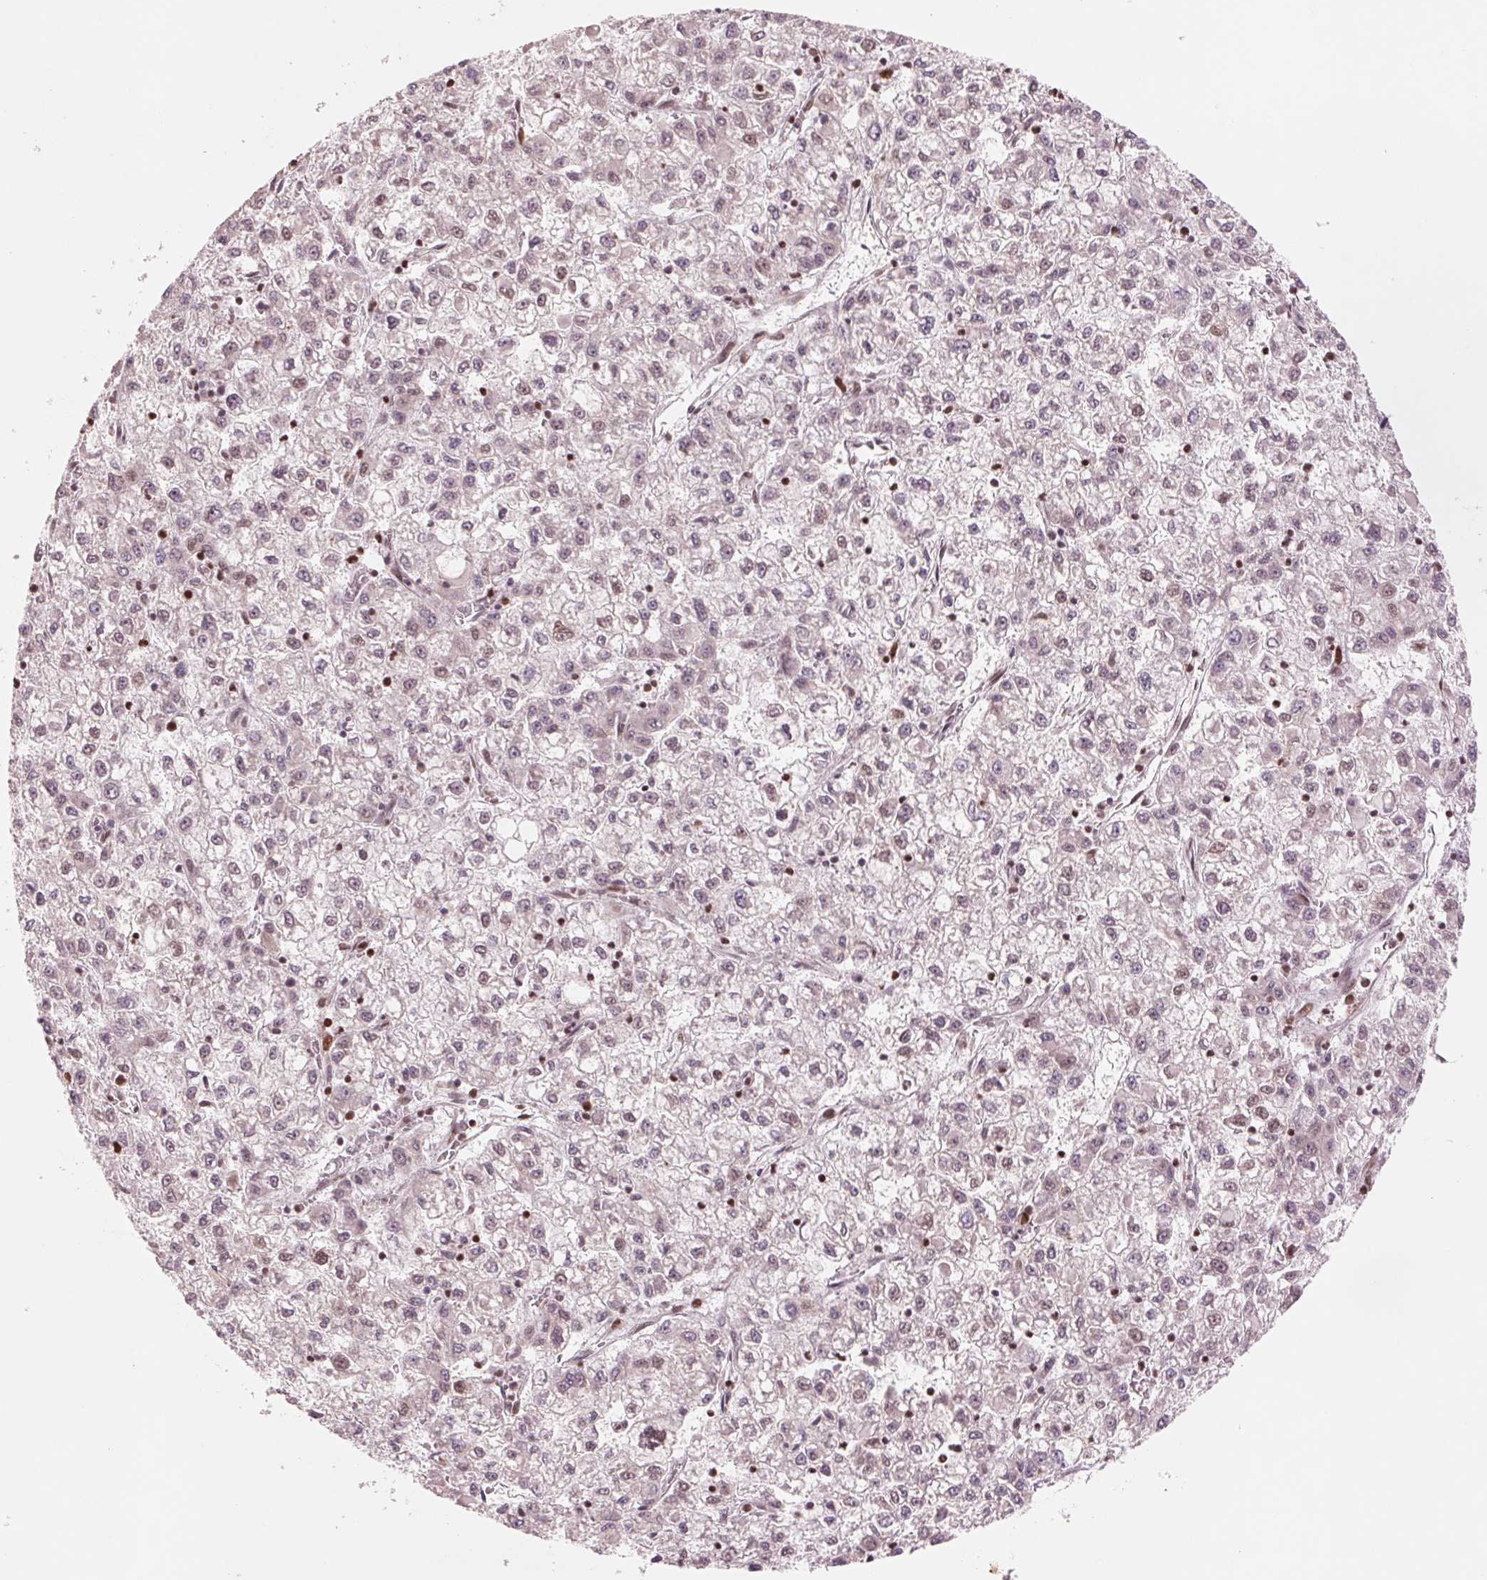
{"staining": {"intensity": "negative", "quantity": "none", "location": "none"}, "tissue": "liver cancer", "cell_type": "Tumor cells", "image_type": "cancer", "snomed": [{"axis": "morphology", "description": "Carcinoma, Hepatocellular, NOS"}, {"axis": "topography", "description": "Liver"}], "caption": "The image demonstrates no staining of tumor cells in liver cancer (hepatocellular carcinoma).", "gene": "TTLL9", "patient": {"sex": "male", "age": 40}}